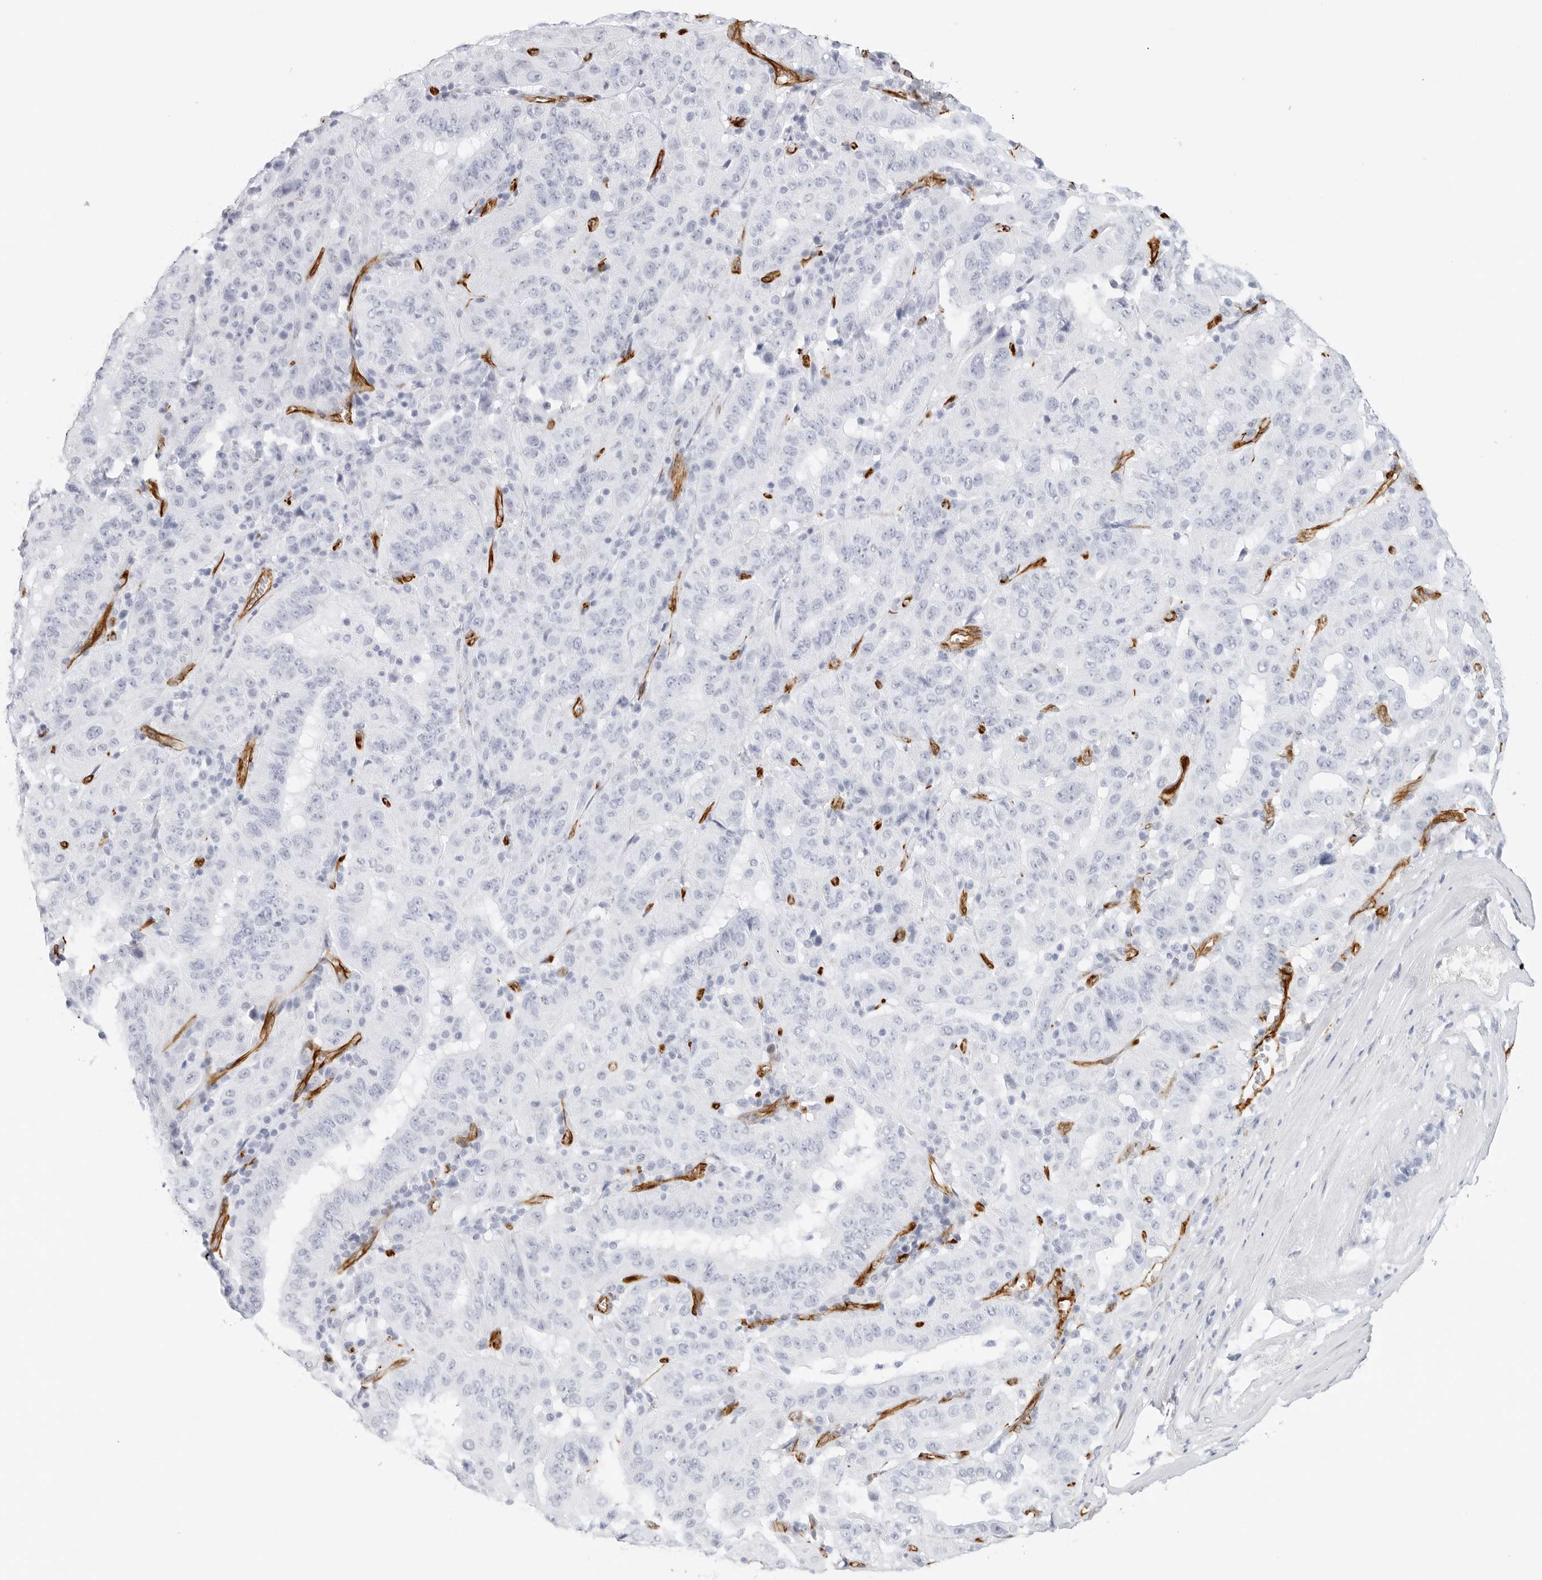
{"staining": {"intensity": "negative", "quantity": "none", "location": "none"}, "tissue": "pancreatic cancer", "cell_type": "Tumor cells", "image_type": "cancer", "snomed": [{"axis": "morphology", "description": "Adenocarcinoma, NOS"}, {"axis": "topography", "description": "Pancreas"}], "caption": "The image shows no significant positivity in tumor cells of adenocarcinoma (pancreatic).", "gene": "NES", "patient": {"sex": "male", "age": 63}}